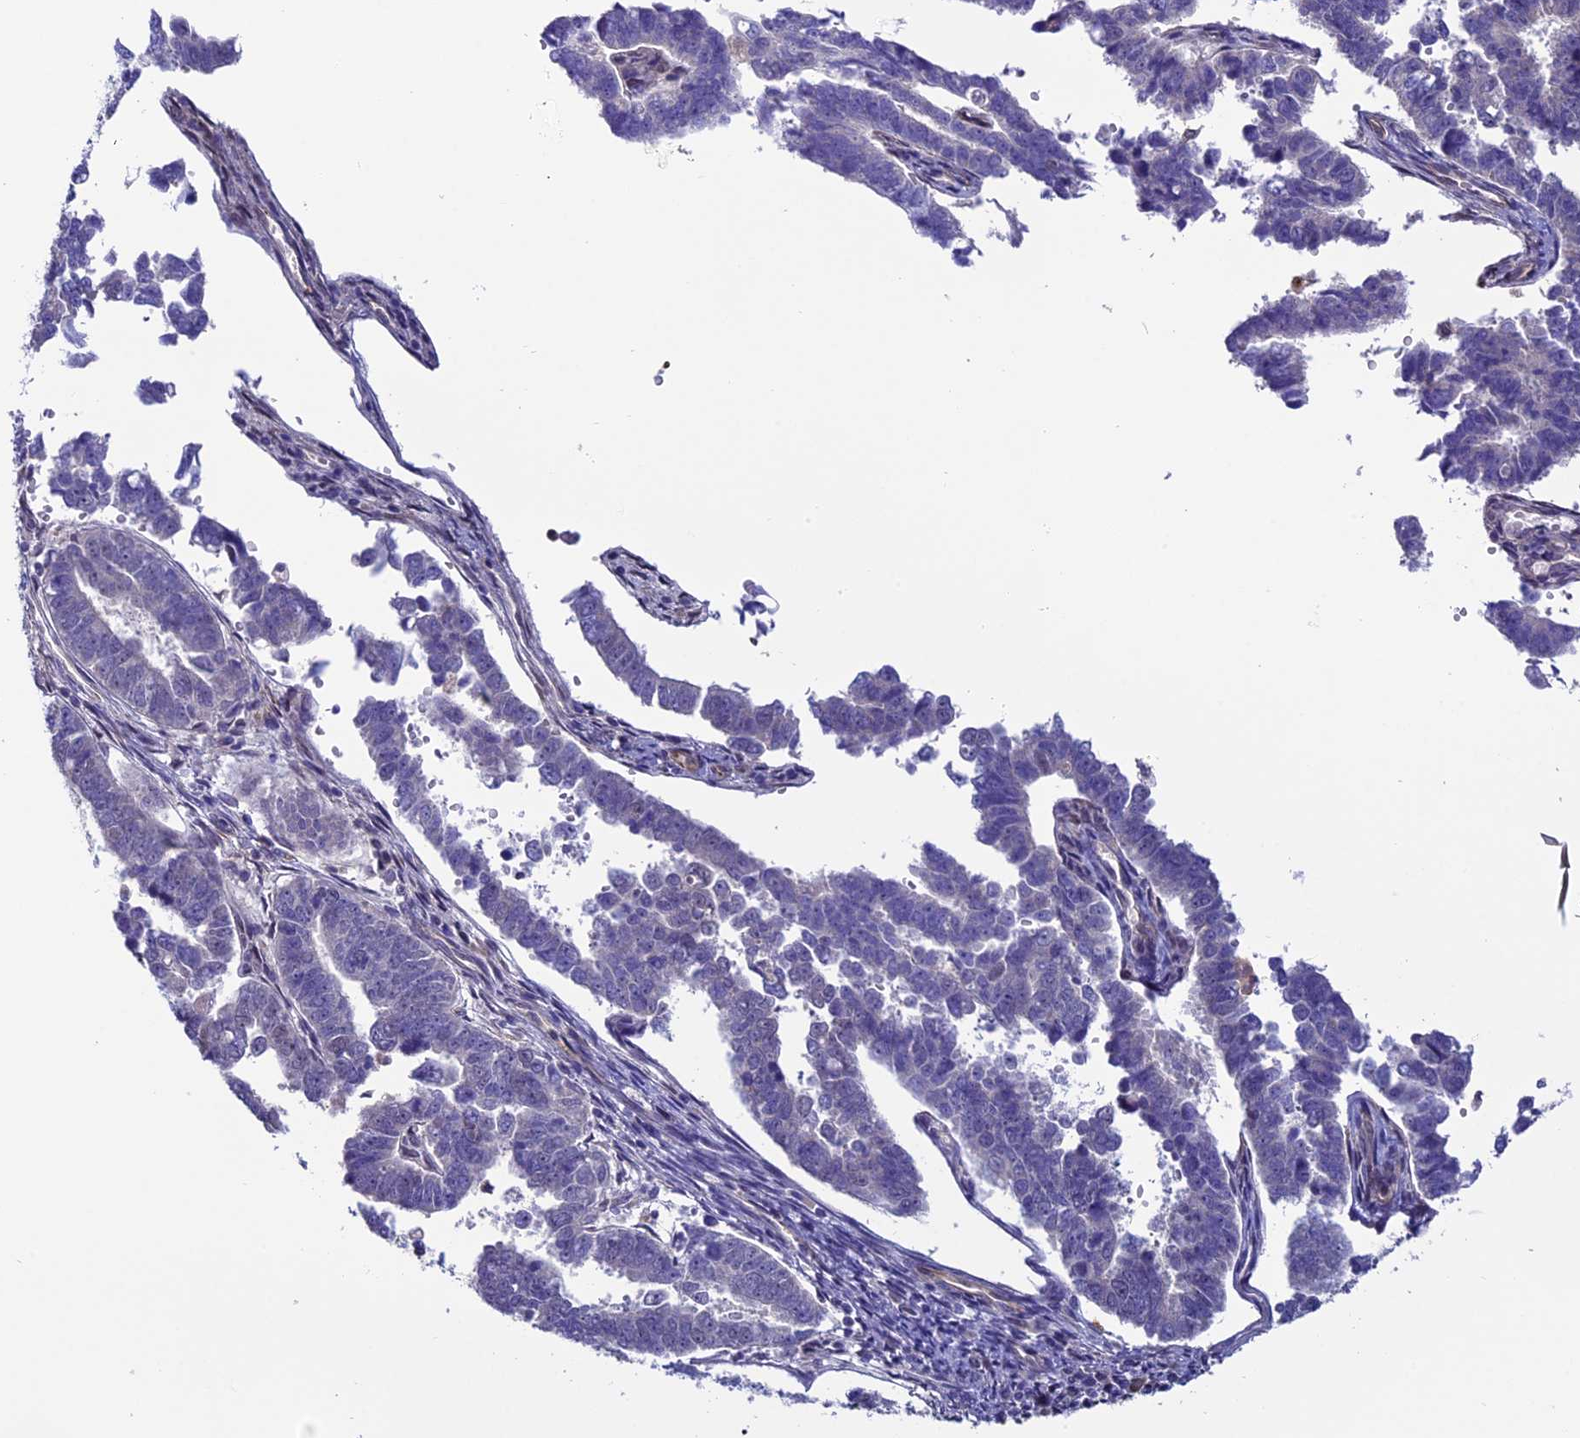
{"staining": {"intensity": "negative", "quantity": "none", "location": "none"}, "tissue": "endometrial cancer", "cell_type": "Tumor cells", "image_type": "cancer", "snomed": [{"axis": "morphology", "description": "Adenocarcinoma, NOS"}, {"axis": "topography", "description": "Endometrium"}], "caption": "This is a photomicrograph of immunohistochemistry staining of endometrial adenocarcinoma, which shows no expression in tumor cells.", "gene": "PDILT", "patient": {"sex": "female", "age": 75}}